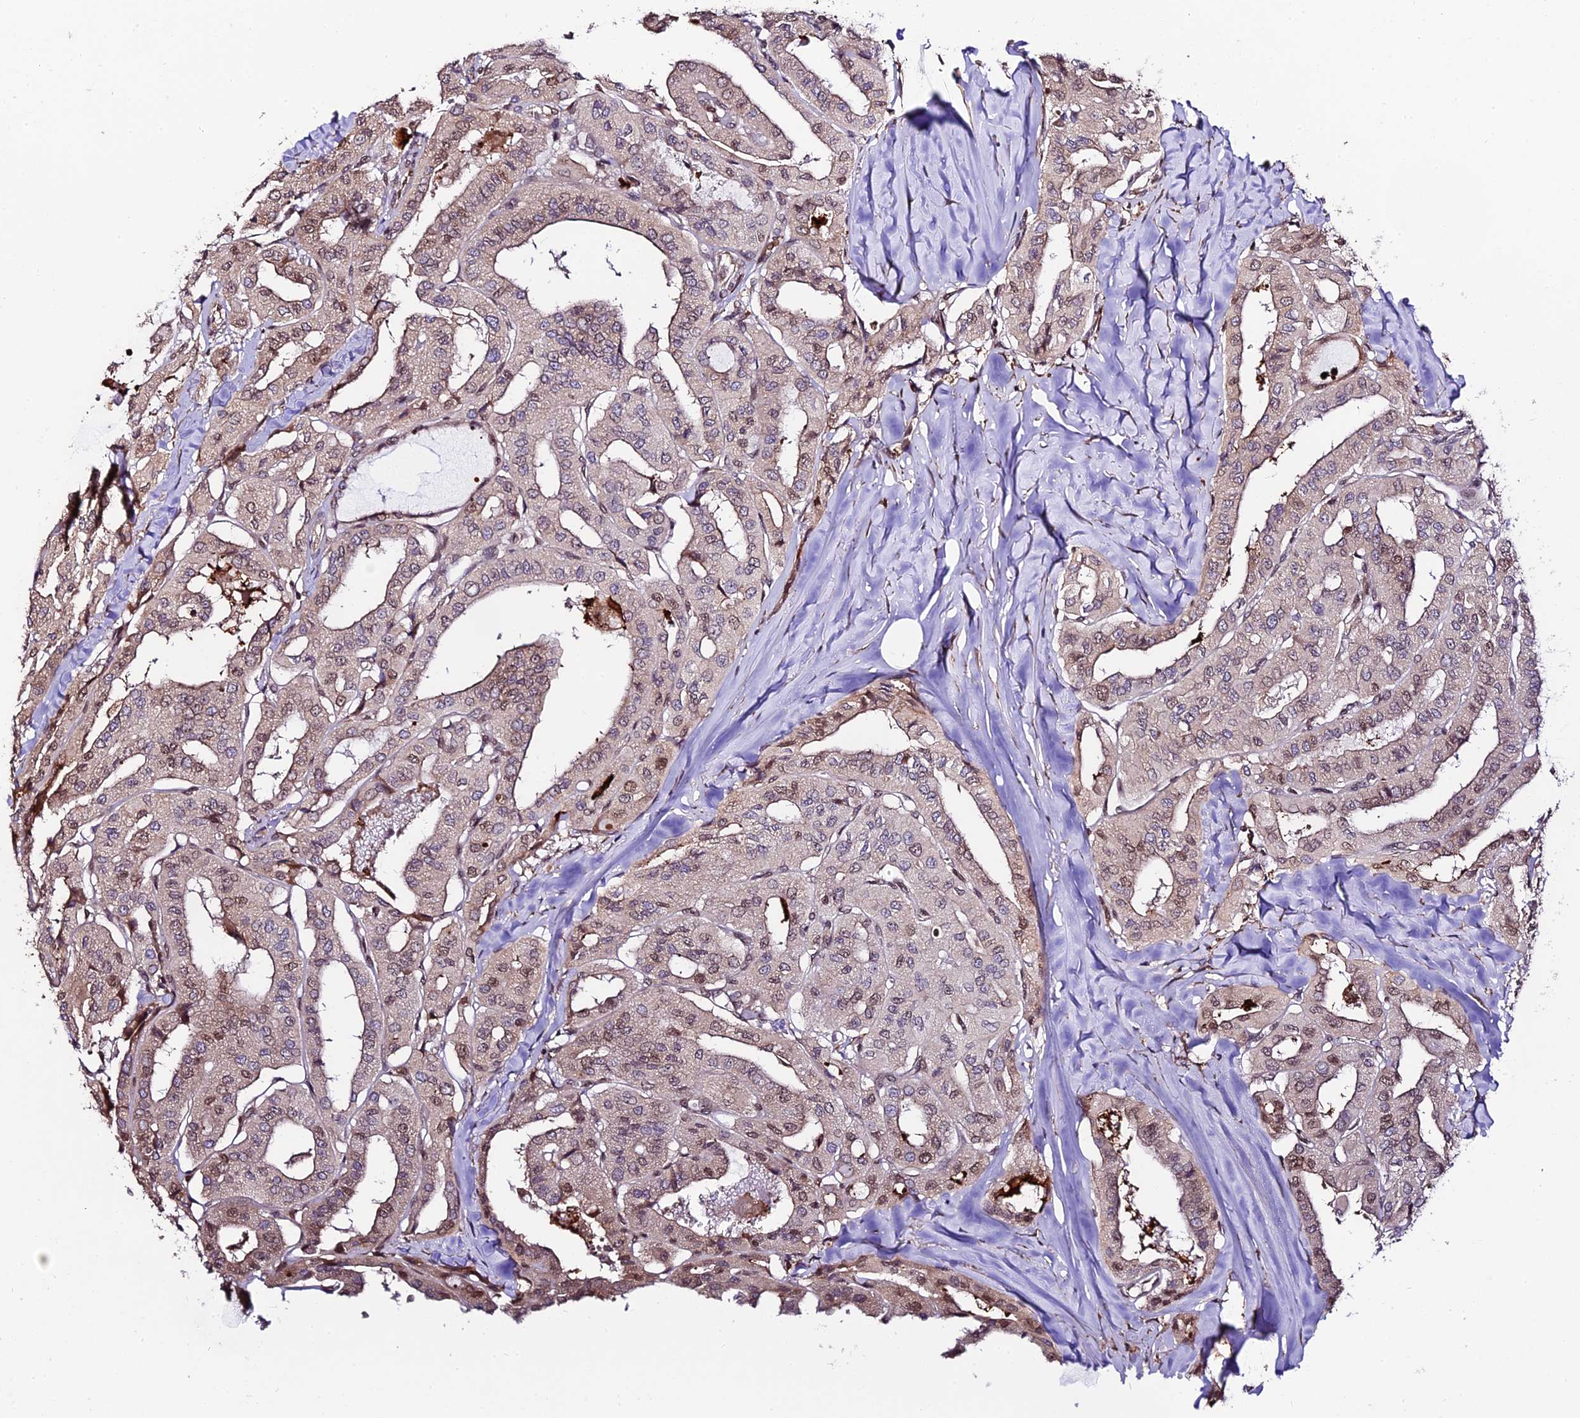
{"staining": {"intensity": "moderate", "quantity": "<25%", "location": "nuclear"}, "tissue": "thyroid cancer", "cell_type": "Tumor cells", "image_type": "cancer", "snomed": [{"axis": "morphology", "description": "Papillary adenocarcinoma, NOS"}, {"axis": "topography", "description": "Thyroid gland"}], "caption": "This image shows immunohistochemistry staining of human thyroid cancer (papillary adenocarcinoma), with low moderate nuclear staining in approximately <25% of tumor cells.", "gene": "TRIM22", "patient": {"sex": "female", "age": 59}}